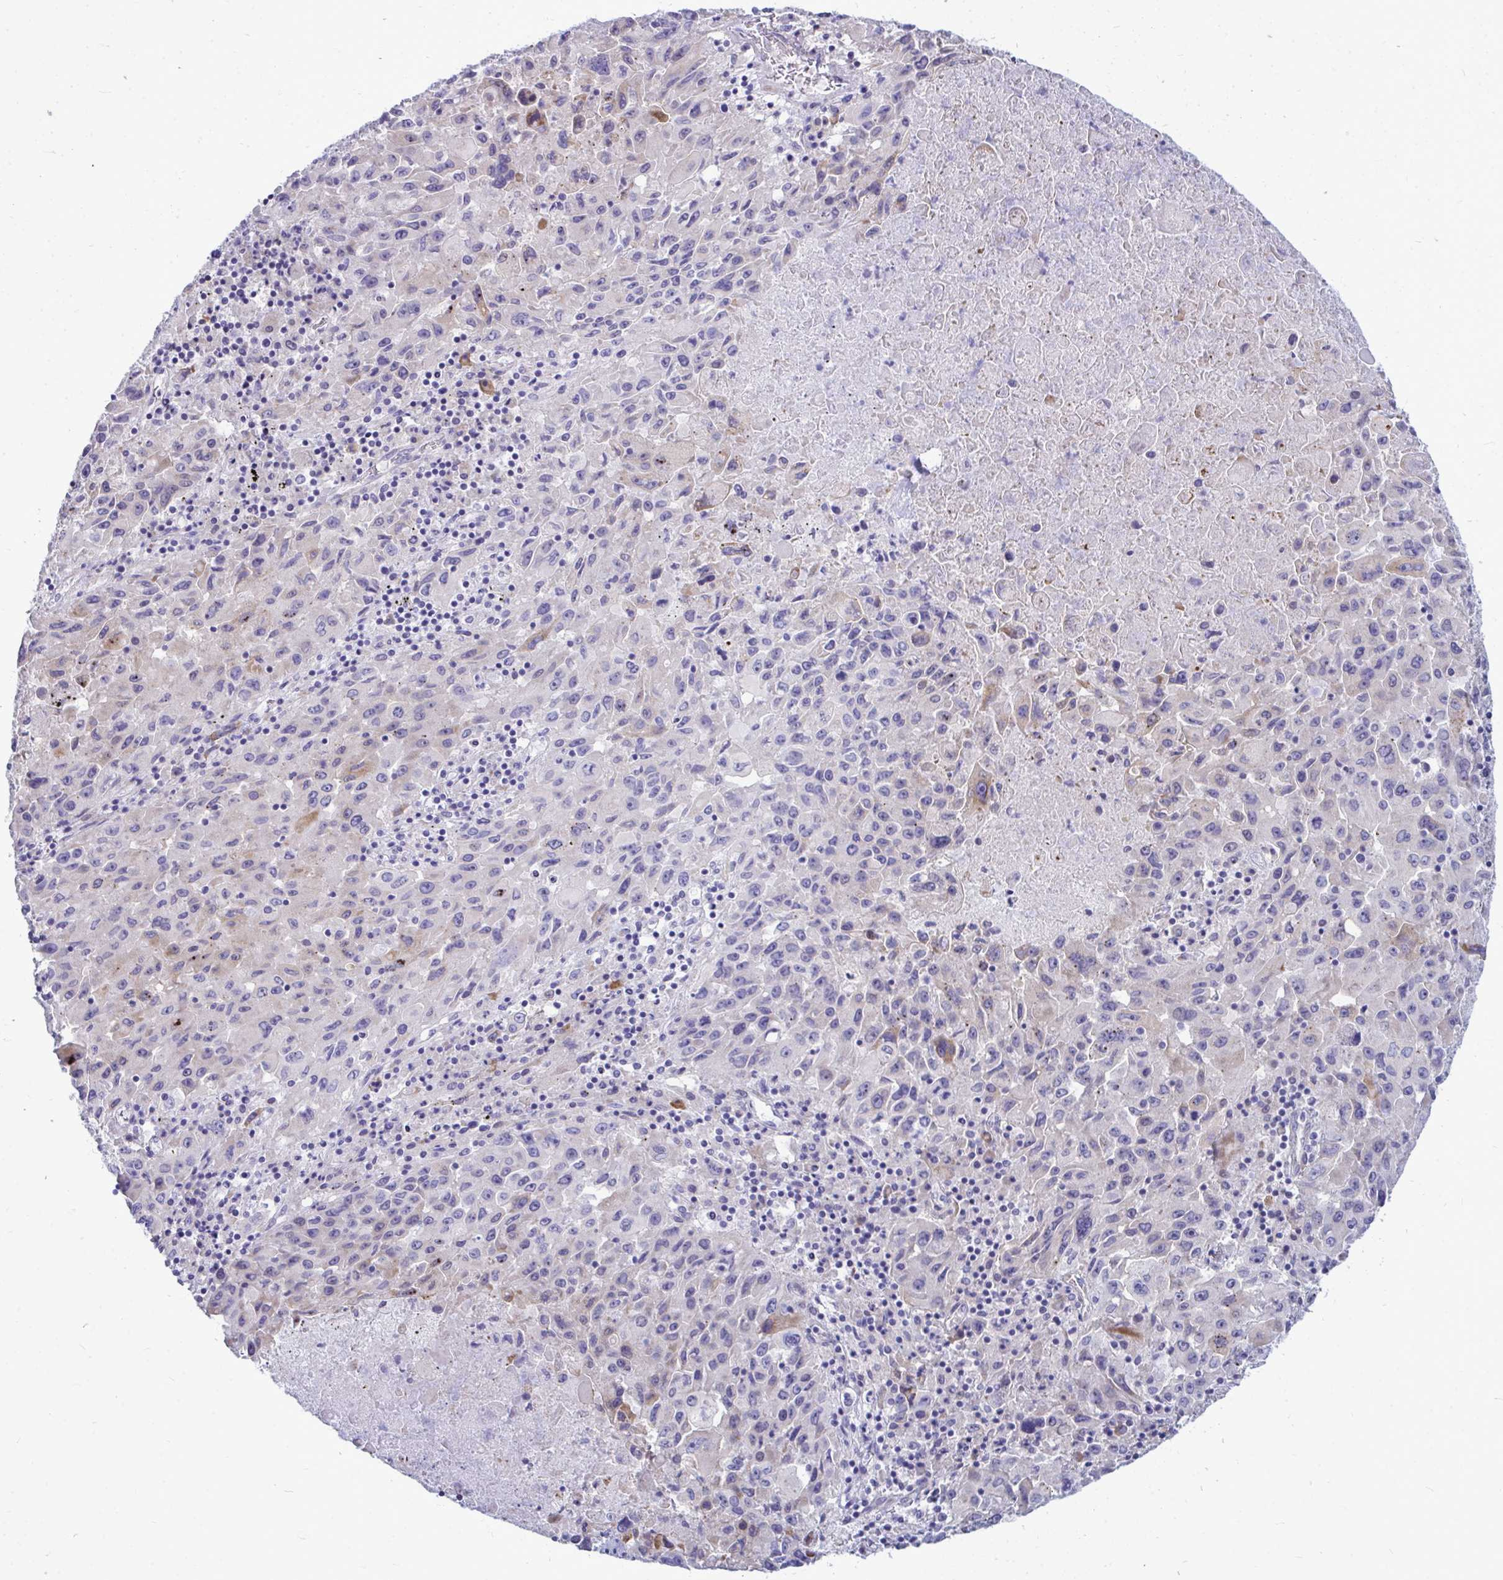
{"staining": {"intensity": "moderate", "quantity": "<25%", "location": "cytoplasmic/membranous"}, "tissue": "lung cancer", "cell_type": "Tumor cells", "image_type": "cancer", "snomed": [{"axis": "morphology", "description": "Squamous cell carcinoma, NOS"}, {"axis": "topography", "description": "Lung"}], "caption": "IHC (DAB (3,3'-diaminobenzidine)) staining of squamous cell carcinoma (lung) reveals moderate cytoplasmic/membranous protein positivity in approximately <25% of tumor cells. (DAB = brown stain, brightfield microscopy at high magnification).", "gene": "ZSCAN25", "patient": {"sex": "male", "age": 63}}